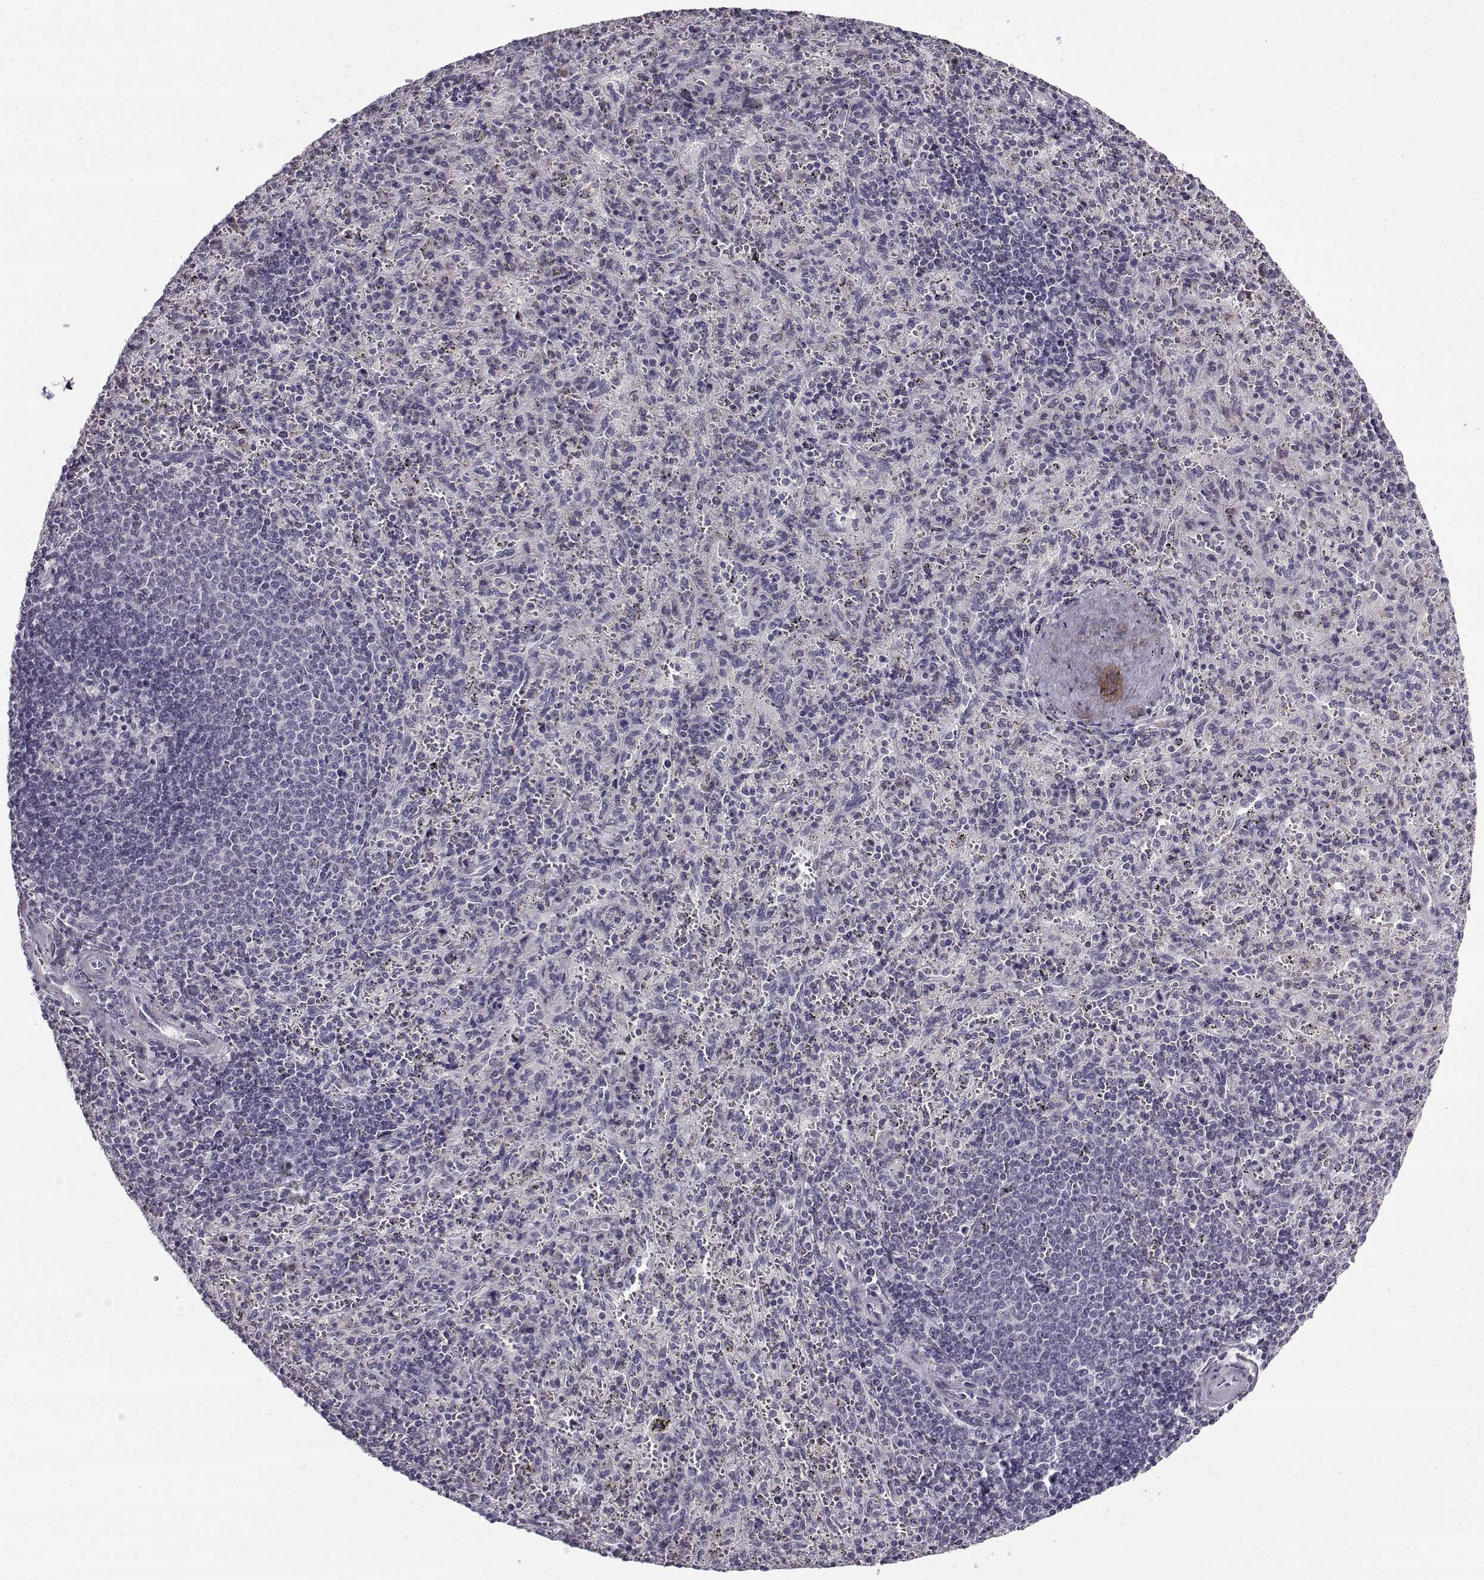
{"staining": {"intensity": "negative", "quantity": "none", "location": "none"}, "tissue": "spleen", "cell_type": "Cells in red pulp", "image_type": "normal", "snomed": [{"axis": "morphology", "description": "Normal tissue, NOS"}, {"axis": "topography", "description": "Spleen"}], "caption": "Immunohistochemistry (IHC) image of normal spleen stained for a protein (brown), which demonstrates no positivity in cells in red pulp. Nuclei are stained in blue.", "gene": "SNCA", "patient": {"sex": "male", "age": 57}}